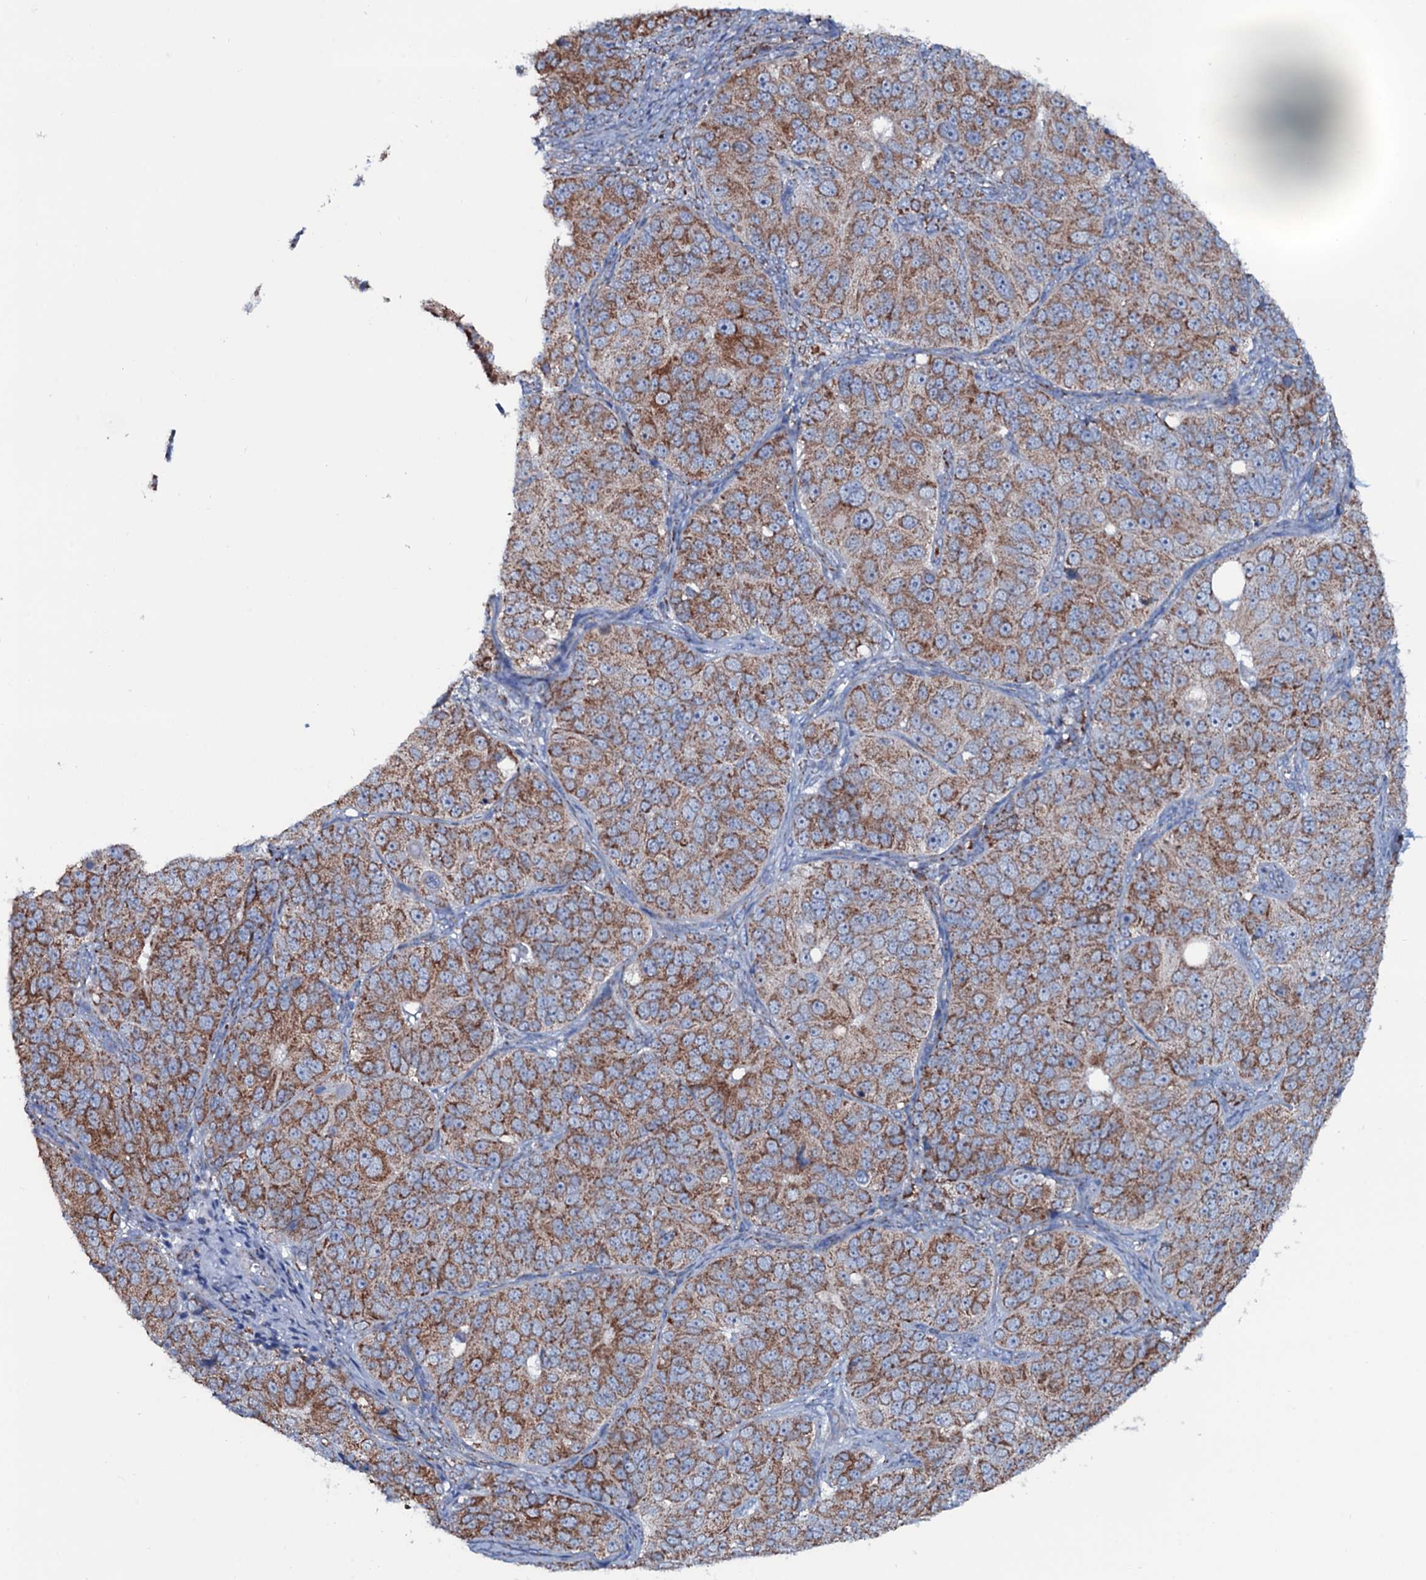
{"staining": {"intensity": "moderate", "quantity": ">75%", "location": "cytoplasmic/membranous"}, "tissue": "ovarian cancer", "cell_type": "Tumor cells", "image_type": "cancer", "snomed": [{"axis": "morphology", "description": "Carcinoma, endometroid"}, {"axis": "topography", "description": "Ovary"}], "caption": "Immunohistochemical staining of endometroid carcinoma (ovarian) exhibits moderate cytoplasmic/membranous protein staining in approximately >75% of tumor cells. (DAB (3,3'-diaminobenzidine) = brown stain, brightfield microscopy at high magnification).", "gene": "MRPS35", "patient": {"sex": "female", "age": 51}}